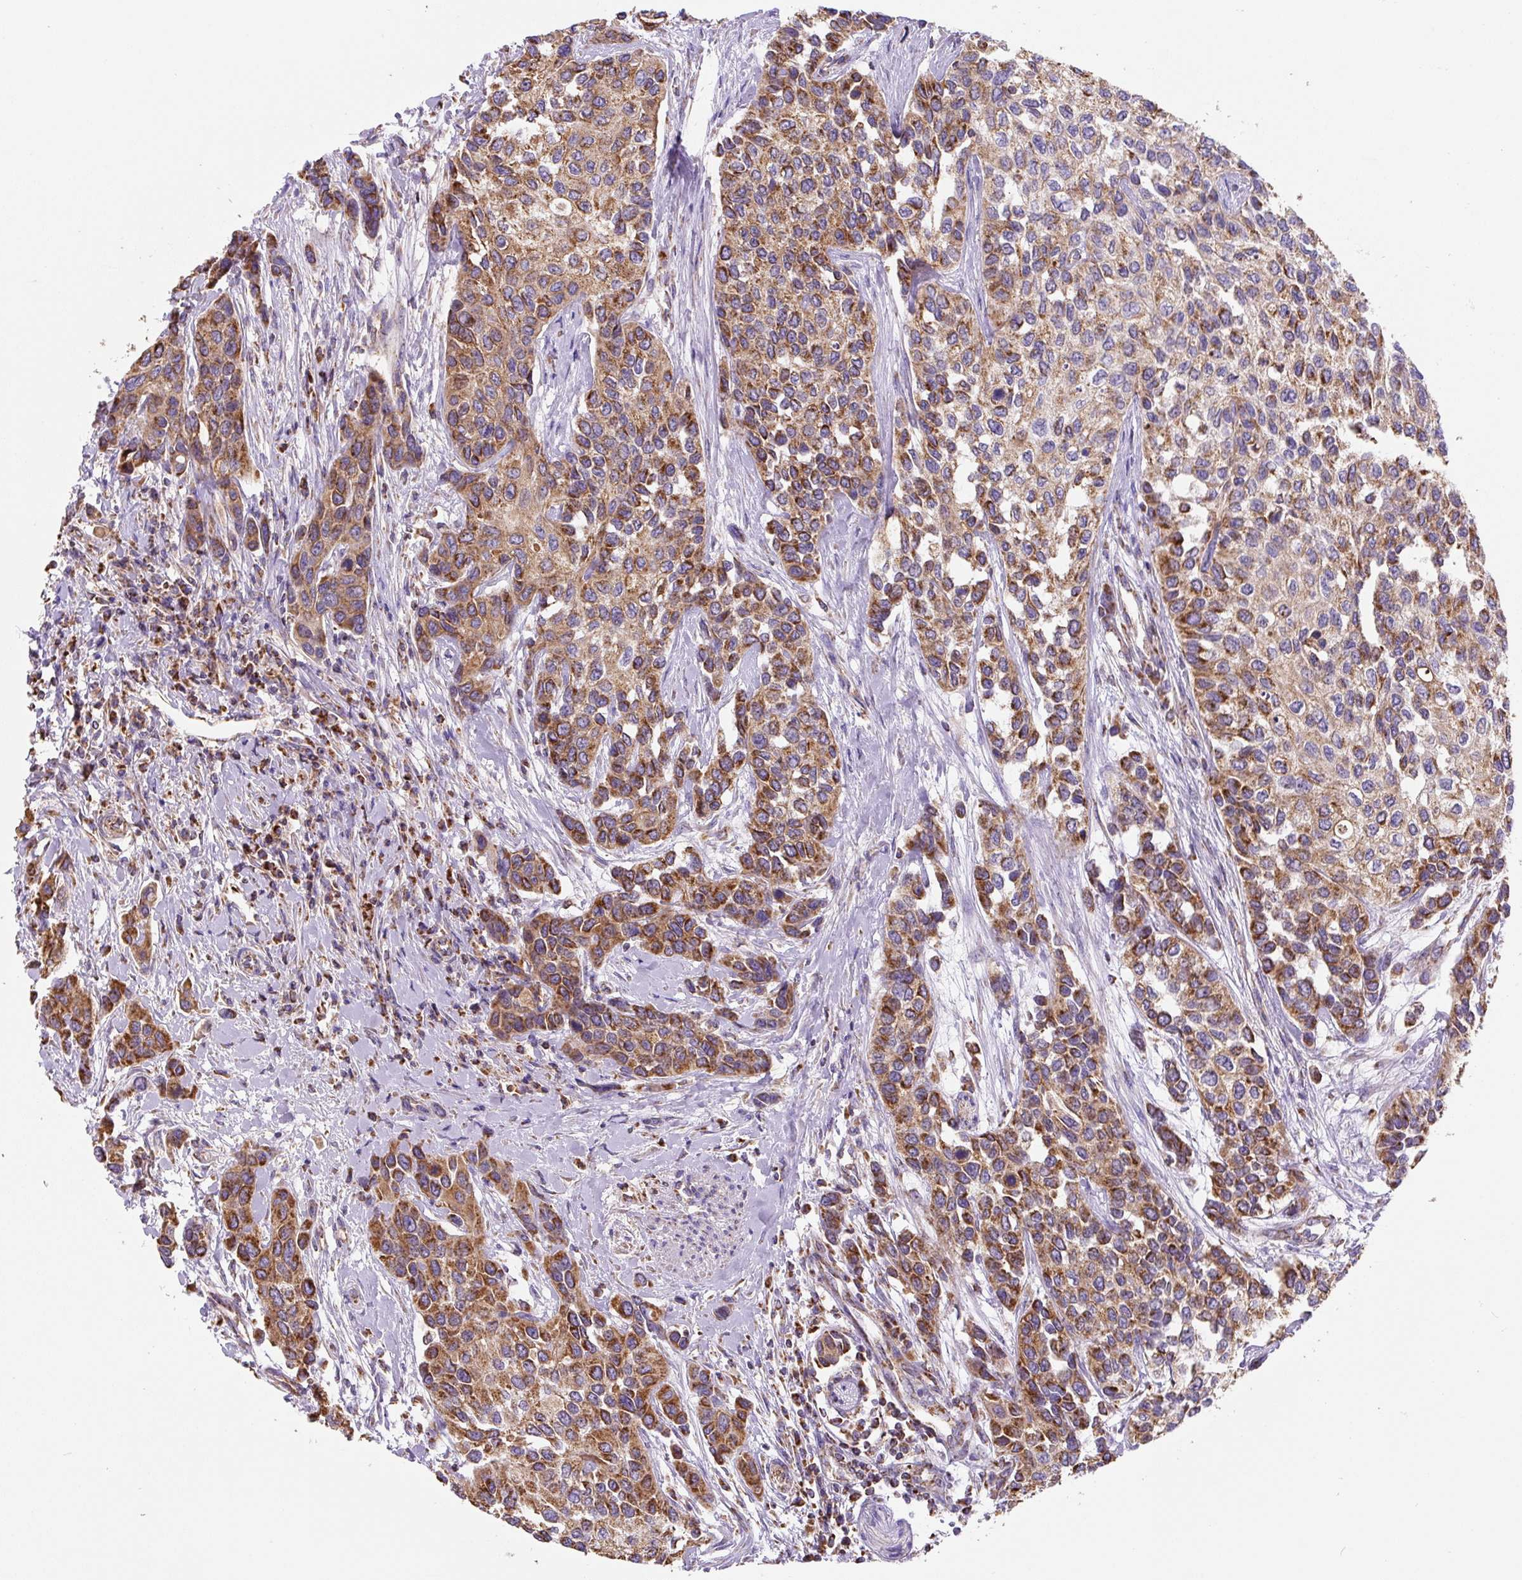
{"staining": {"intensity": "strong", "quantity": ">75%", "location": "cytoplasmic/membranous"}, "tissue": "urothelial cancer", "cell_type": "Tumor cells", "image_type": "cancer", "snomed": [{"axis": "morphology", "description": "Normal tissue, NOS"}, {"axis": "morphology", "description": "Urothelial carcinoma, High grade"}, {"axis": "topography", "description": "Vascular tissue"}, {"axis": "topography", "description": "Urinary bladder"}], "caption": "This is an image of IHC staining of urothelial cancer, which shows strong staining in the cytoplasmic/membranous of tumor cells.", "gene": "MT-CO2", "patient": {"sex": "female", "age": 56}}